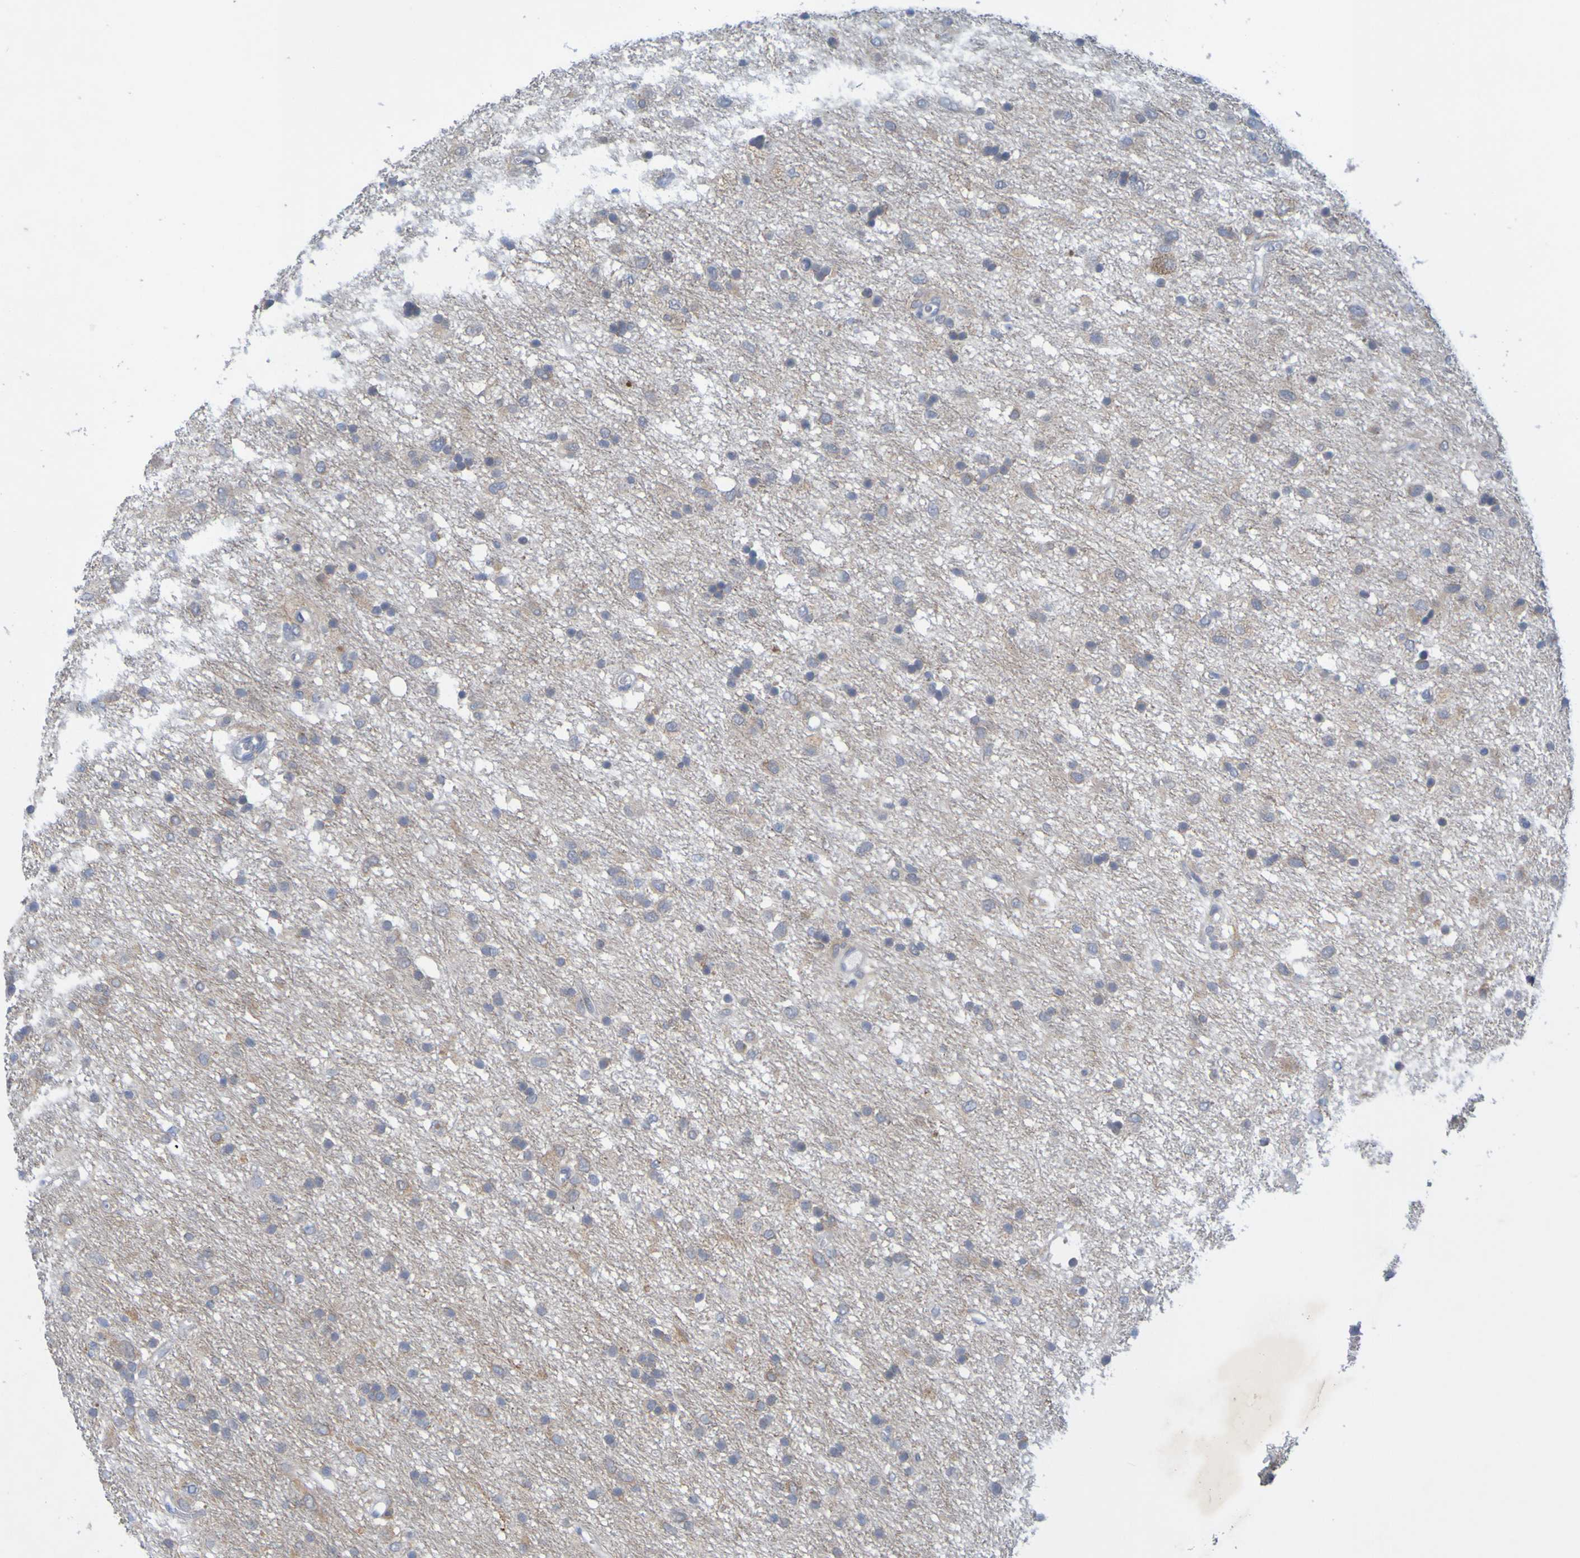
{"staining": {"intensity": "weak", "quantity": "25%-75%", "location": "cytoplasmic/membranous"}, "tissue": "glioma", "cell_type": "Tumor cells", "image_type": "cancer", "snomed": [{"axis": "morphology", "description": "Glioma, malignant, Low grade"}, {"axis": "topography", "description": "Brain"}], "caption": "A micrograph of malignant glioma (low-grade) stained for a protein exhibits weak cytoplasmic/membranous brown staining in tumor cells. (IHC, brightfield microscopy, high magnification).", "gene": "LILRB5", "patient": {"sex": "male", "age": 77}}